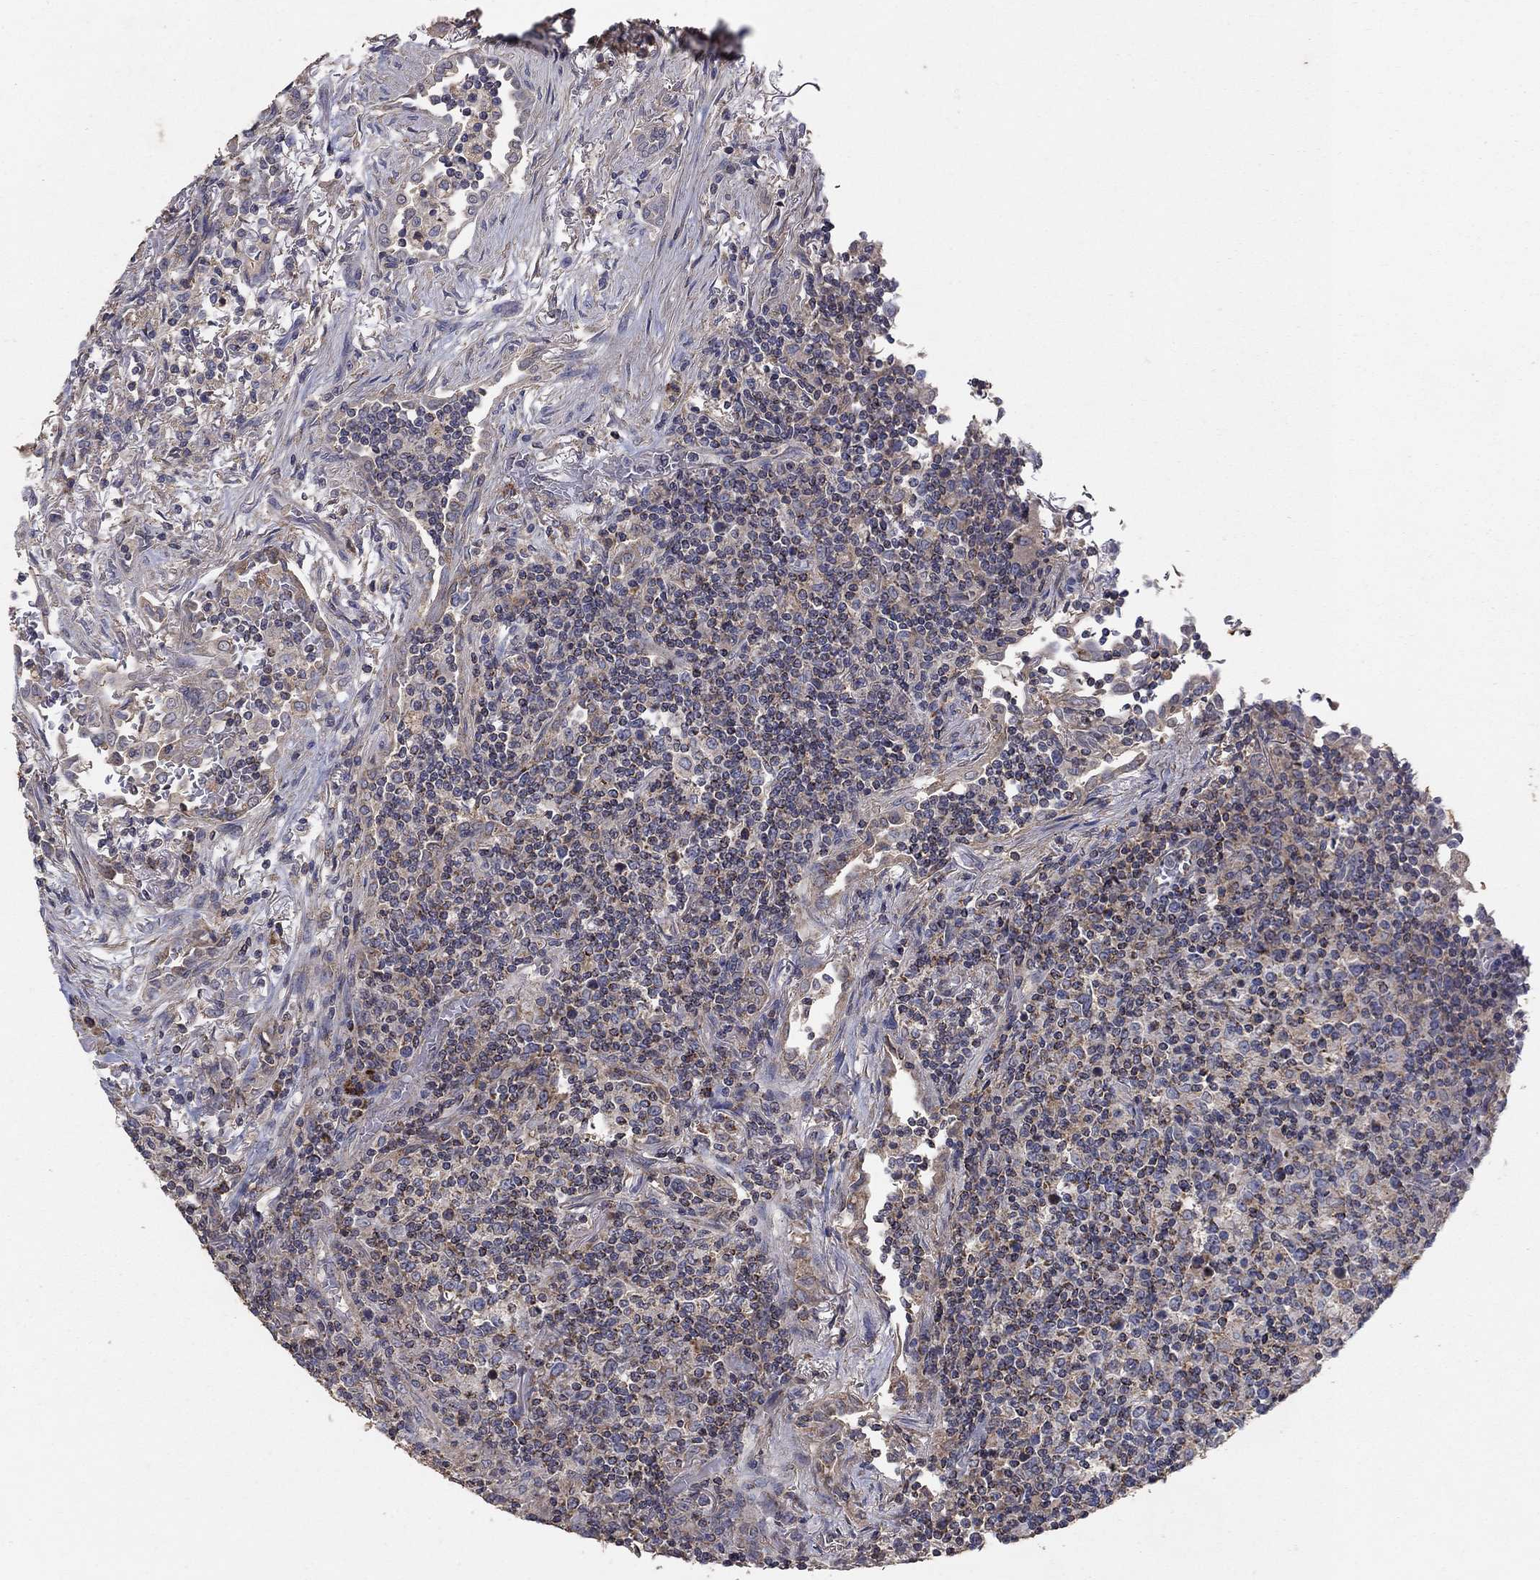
{"staining": {"intensity": "weak", "quantity": ">75%", "location": "cytoplasmic/membranous"}, "tissue": "lymphoma", "cell_type": "Tumor cells", "image_type": "cancer", "snomed": [{"axis": "morphology", "description": "Malignant lymphoma, non-Hodgkin's type, High grade"}, {"axis": "topography", "description": "Lung"}], "caption": "This image demonstrates IHC staining of human malignant lymphoma, non-Hodgkin's type (high-grade), with low weak cytoplasmic/membranous expression in about >75% of tumor cells.", "gene": "GPSM1", "patient": {"sex": "male", "age": 79}}